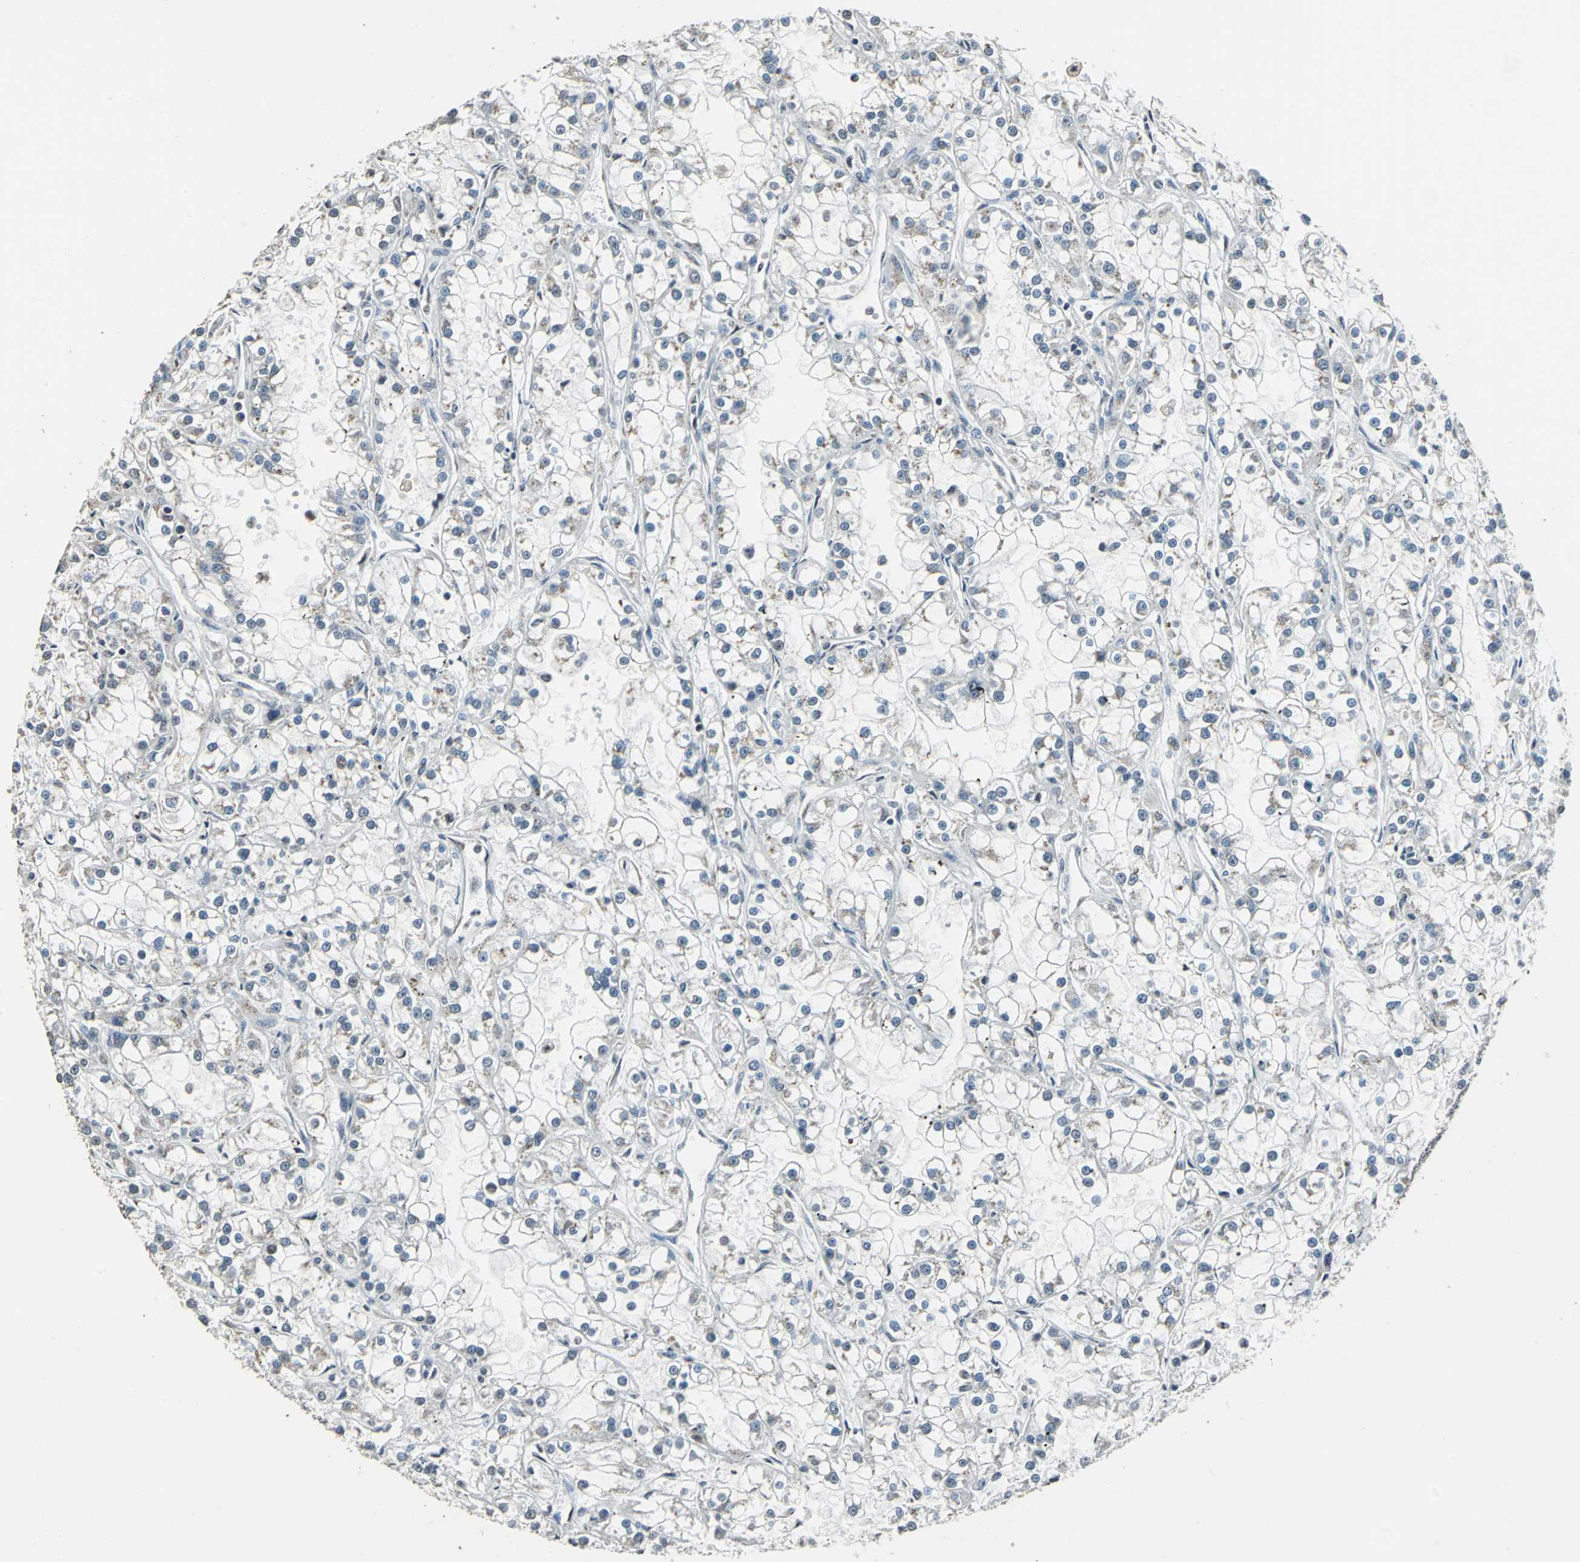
{"staining": {"intensity": "weak", "quantity": "<25%", "location": "cytoplasmic/membranous"}, "tissue": "renal cancer", "cell_type": "Tumor cells", "image_type": "cancer", "snomed": [{"axis": "morphology", "description": "Adenocarcinoma, NOS"}, {"axis": "topography", "description": "Kidney"}], "caption": "This micrograph is of renal adenocarcinoma stained with IHC to label a protein in brown with the nuclei are counter-stained blue. There is no positivity in tumor cells.", "gene": "TMEM115", "patient": {"sex": "female", "age": 52}}